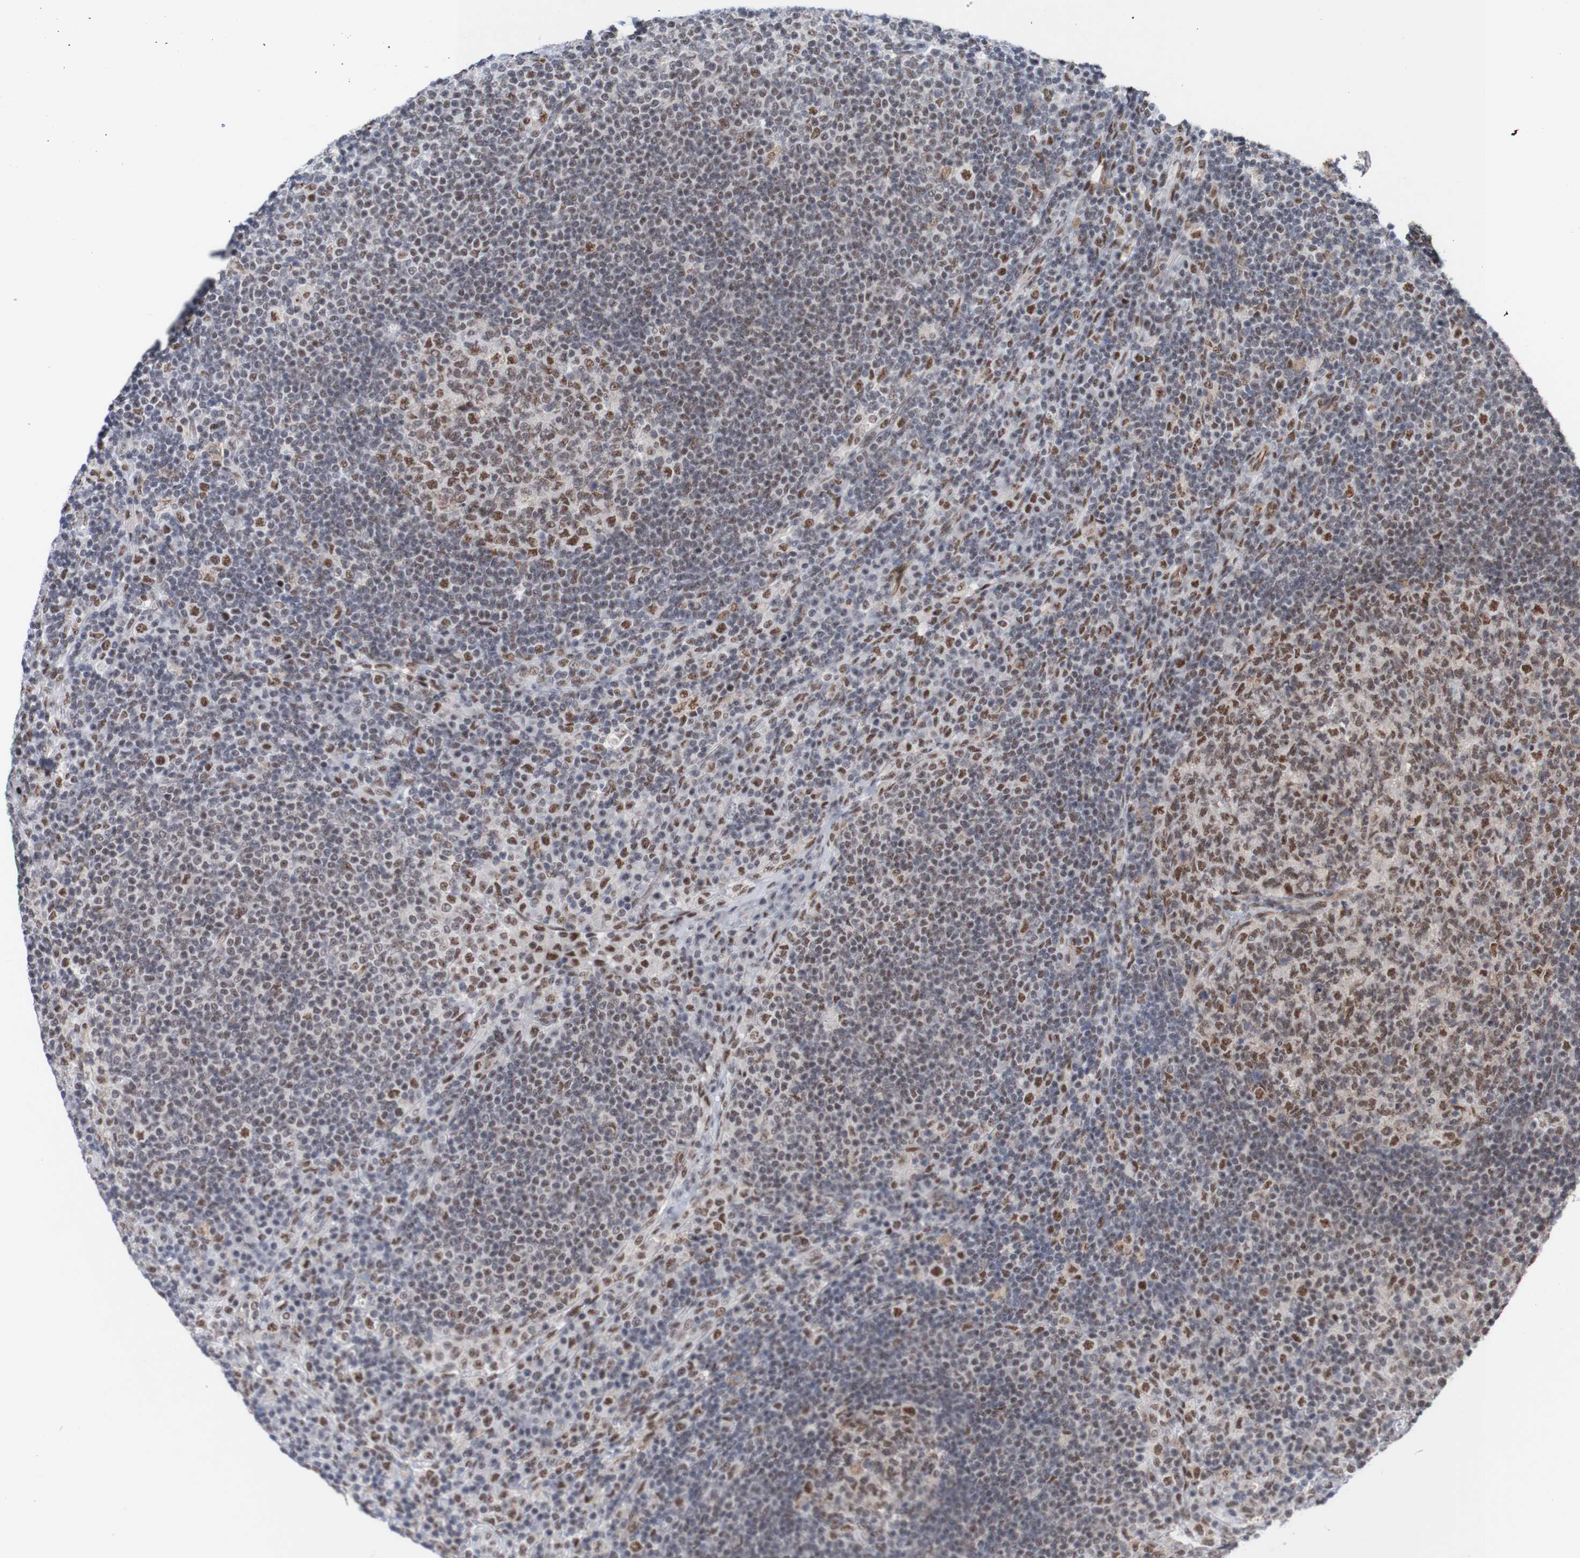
{"staining": {"intensity": "moderate", "quantity": "25%-75%", "location": "nuclear"}, "tissue": "lymph node", "cell_type": "Germinal center cells", "image_type": "normal", "snomed": [{"axis": "morphology", "description": "Normal tissue, NOS"}, {"axis": "topography", "description": "Lymph node"}], "caption": "Brown immunohistochemical staining in unremarkable human lymph node exhibits moderate nuclear positivity in approximately 25%-75% of germinal center cells.", "gene": "CDC5L", "patient": {"sex": "female", "age": 53}}